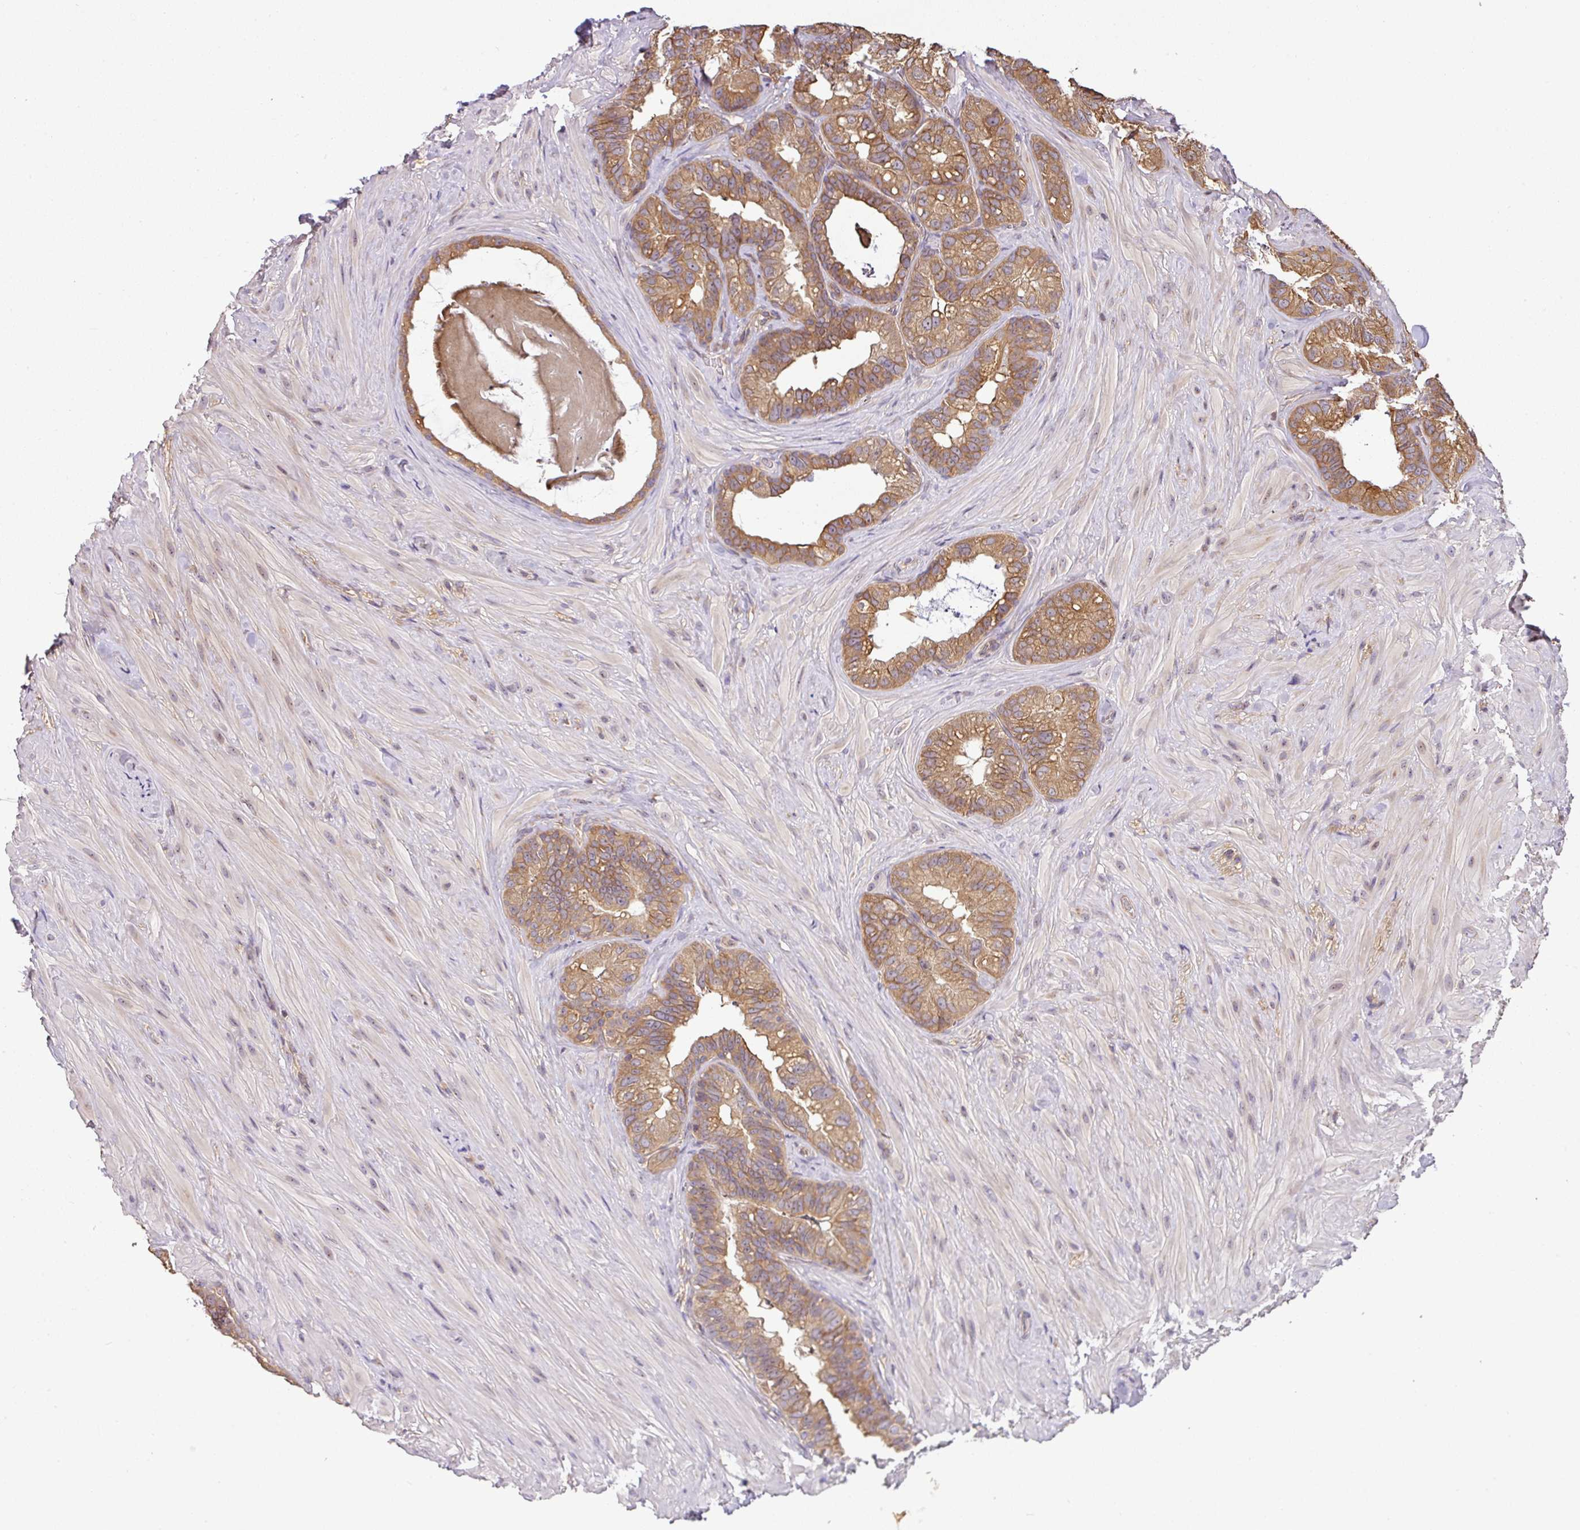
{"staining": {"intensity": "moderate", "quantity": ">75%", "location": "cytoplasmic/membranous"}, "tissue": "seminal vesicle", "cell_type": "Glandular cells", "image_type": "normal", "snomed": [{"axis": "morphology", "description": "Normal tissue, NOS"}, {"axis": "topography", "description": "Seminal veicle"}], "caption": "Immunohistochemical staining of unremarkable human seminal vesicle demonstrates medium levels of moderate cytoplasmic/membranous expression in approximately >75% of glandular cells.", "gene": "VENTX", "patient": {"sex": "male", "age": 60}}